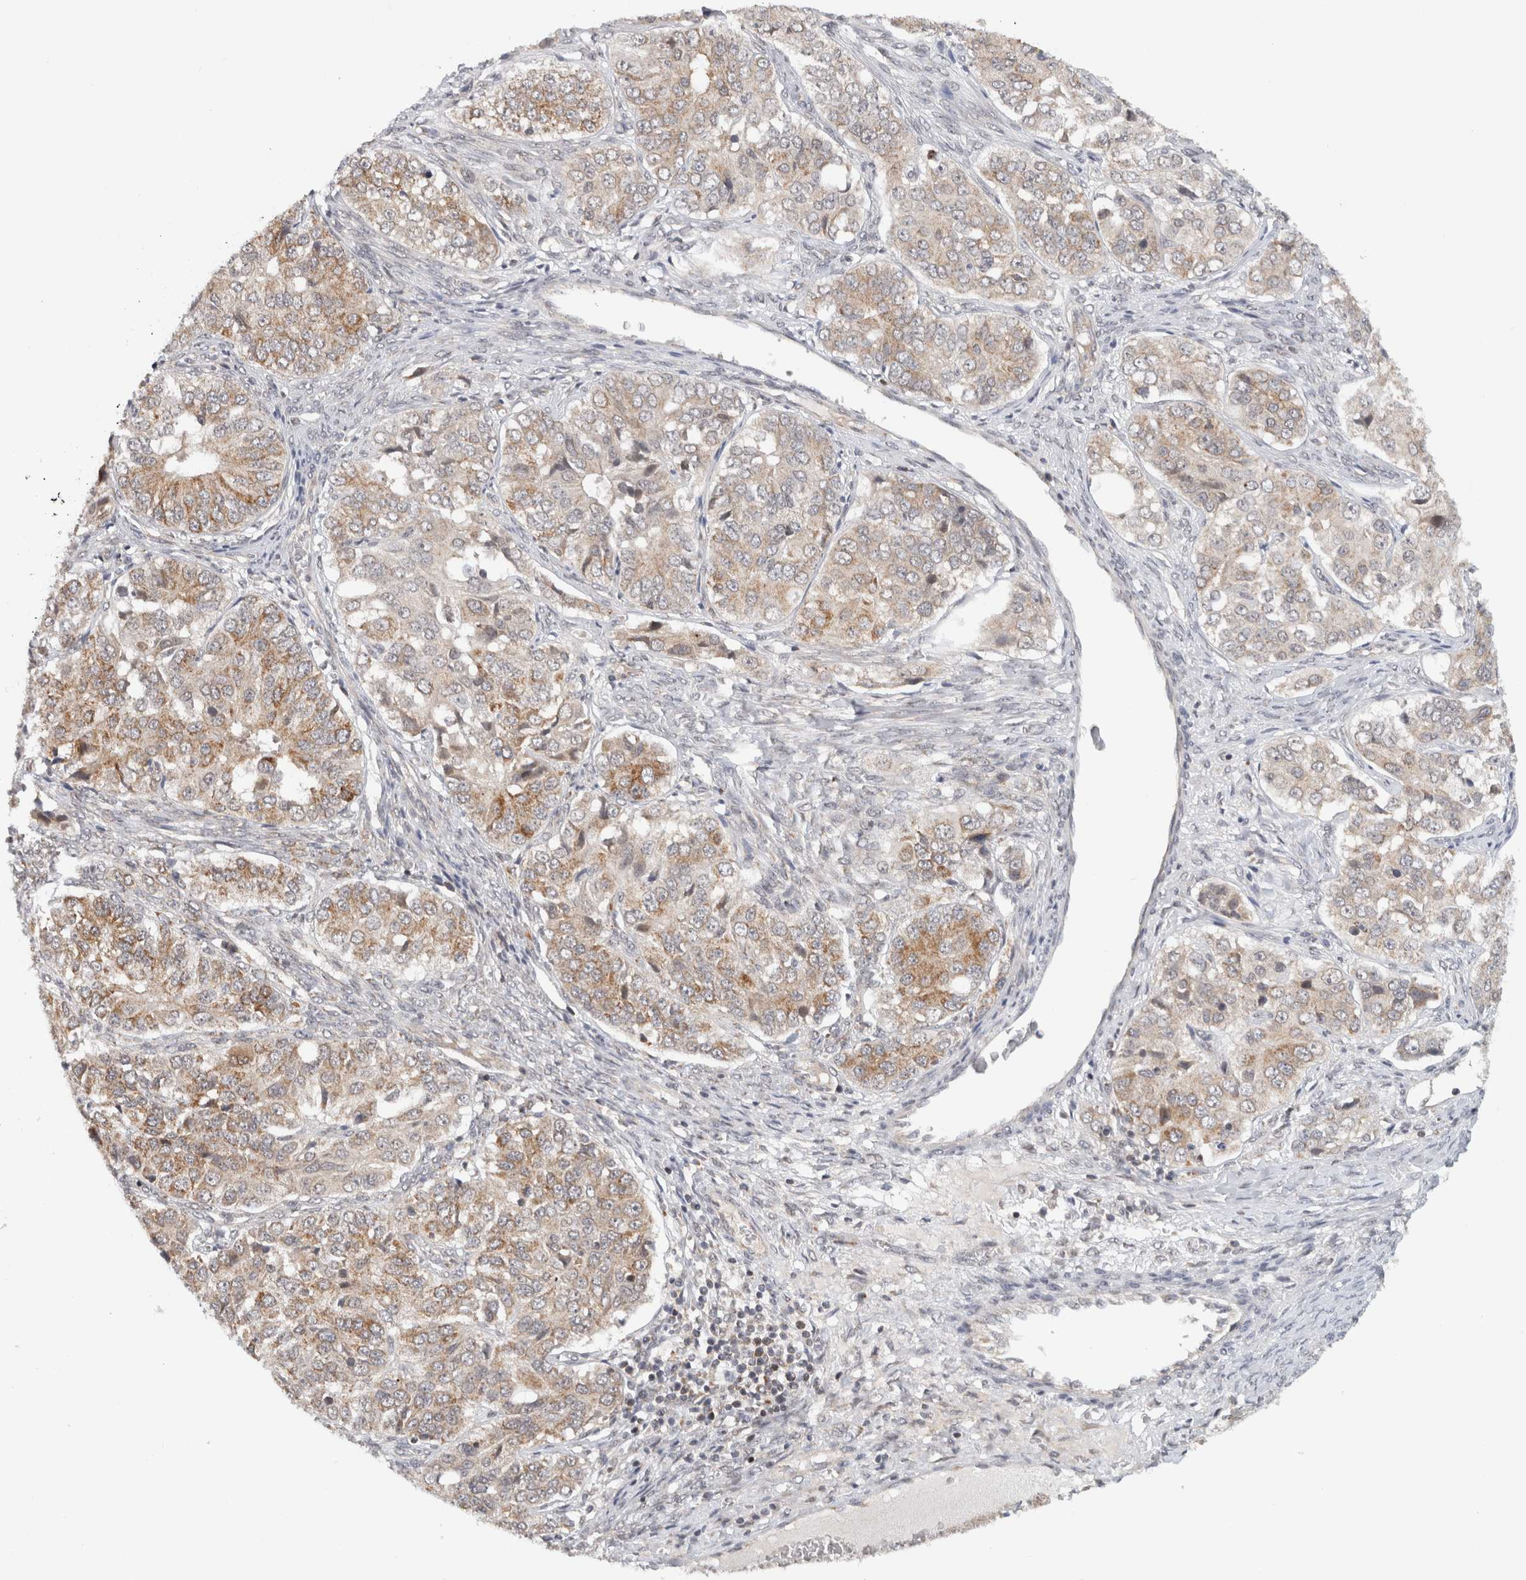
{"staining": {"intensity": "moderate", "quantity": ">75%", "location": "cytoplasmic/membranous"}, "tissue": "ovarian cancer", "cell_type": "Tumor cells", "image_type": "cancer", "snomed": [{"axis": "morphology", "description": "Carcinoma, endometroid"}, {"axis": "topography", "description": "Ovary"}], "caption": "IHC (DAB) staining of endometroid carcinoma (ovarian) reveals moderate cytoplasmic/membranous protein positivity in approximately >75% of tumor cells.", "gene": "CMC2", "patient": {"sex": "female", "age": 51}}